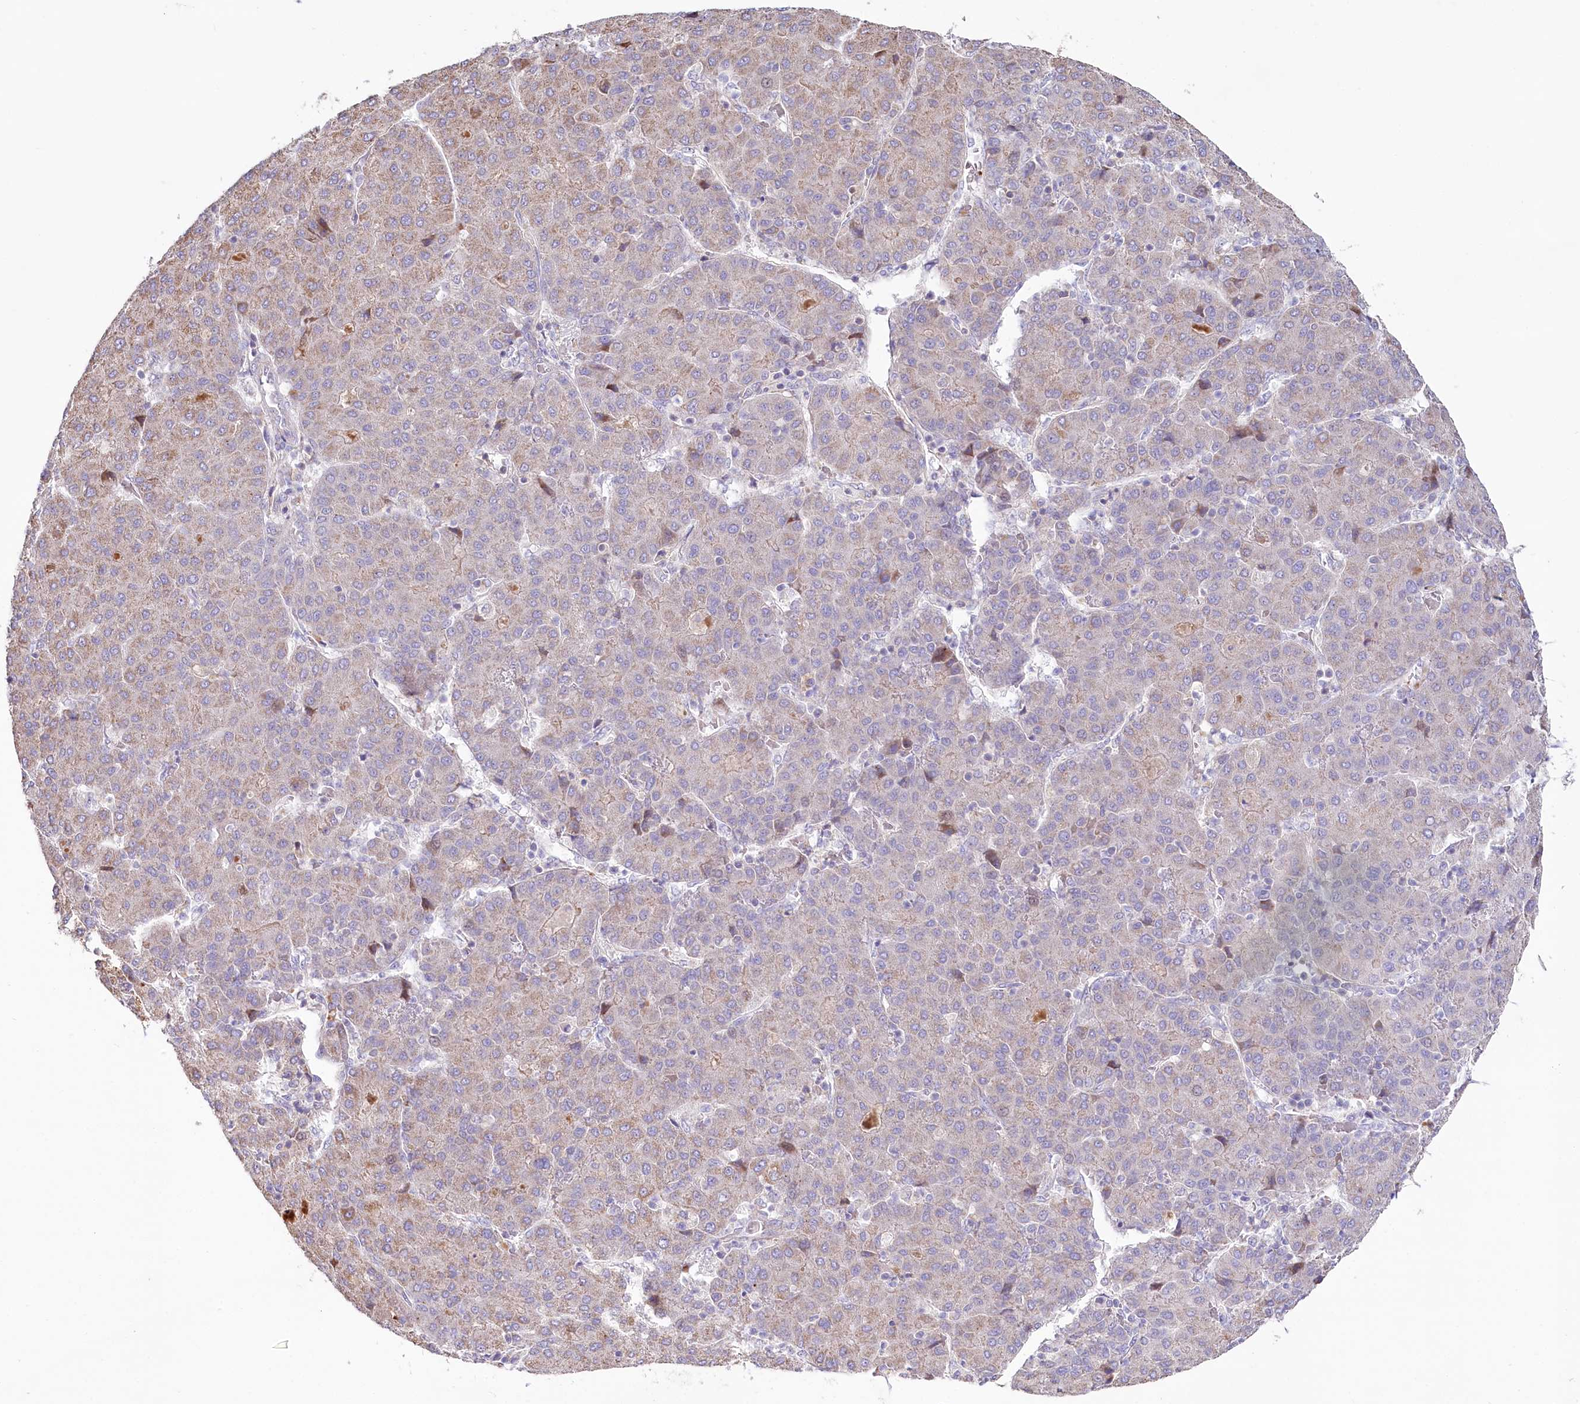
{"staining": {"intensity": "weak", "quantity": "<25%", "location": "cytoplasmic/membranous"}, "tissue": "liver cancer", "cell_type": "Tumor cells", "image_type": "cancer", "snomed": [{"axis": "morphology", "description": "Carcinoma, Hepatocellular, NOS"}, {"axis": "topography", "description": "Liver"}], "caption": "Tumor cells show no significant protein expression in liver cancer (hepatocellular carcinoma).", "gene": "SLC6A11", "patient": {"sex": "male", "age": 65}}